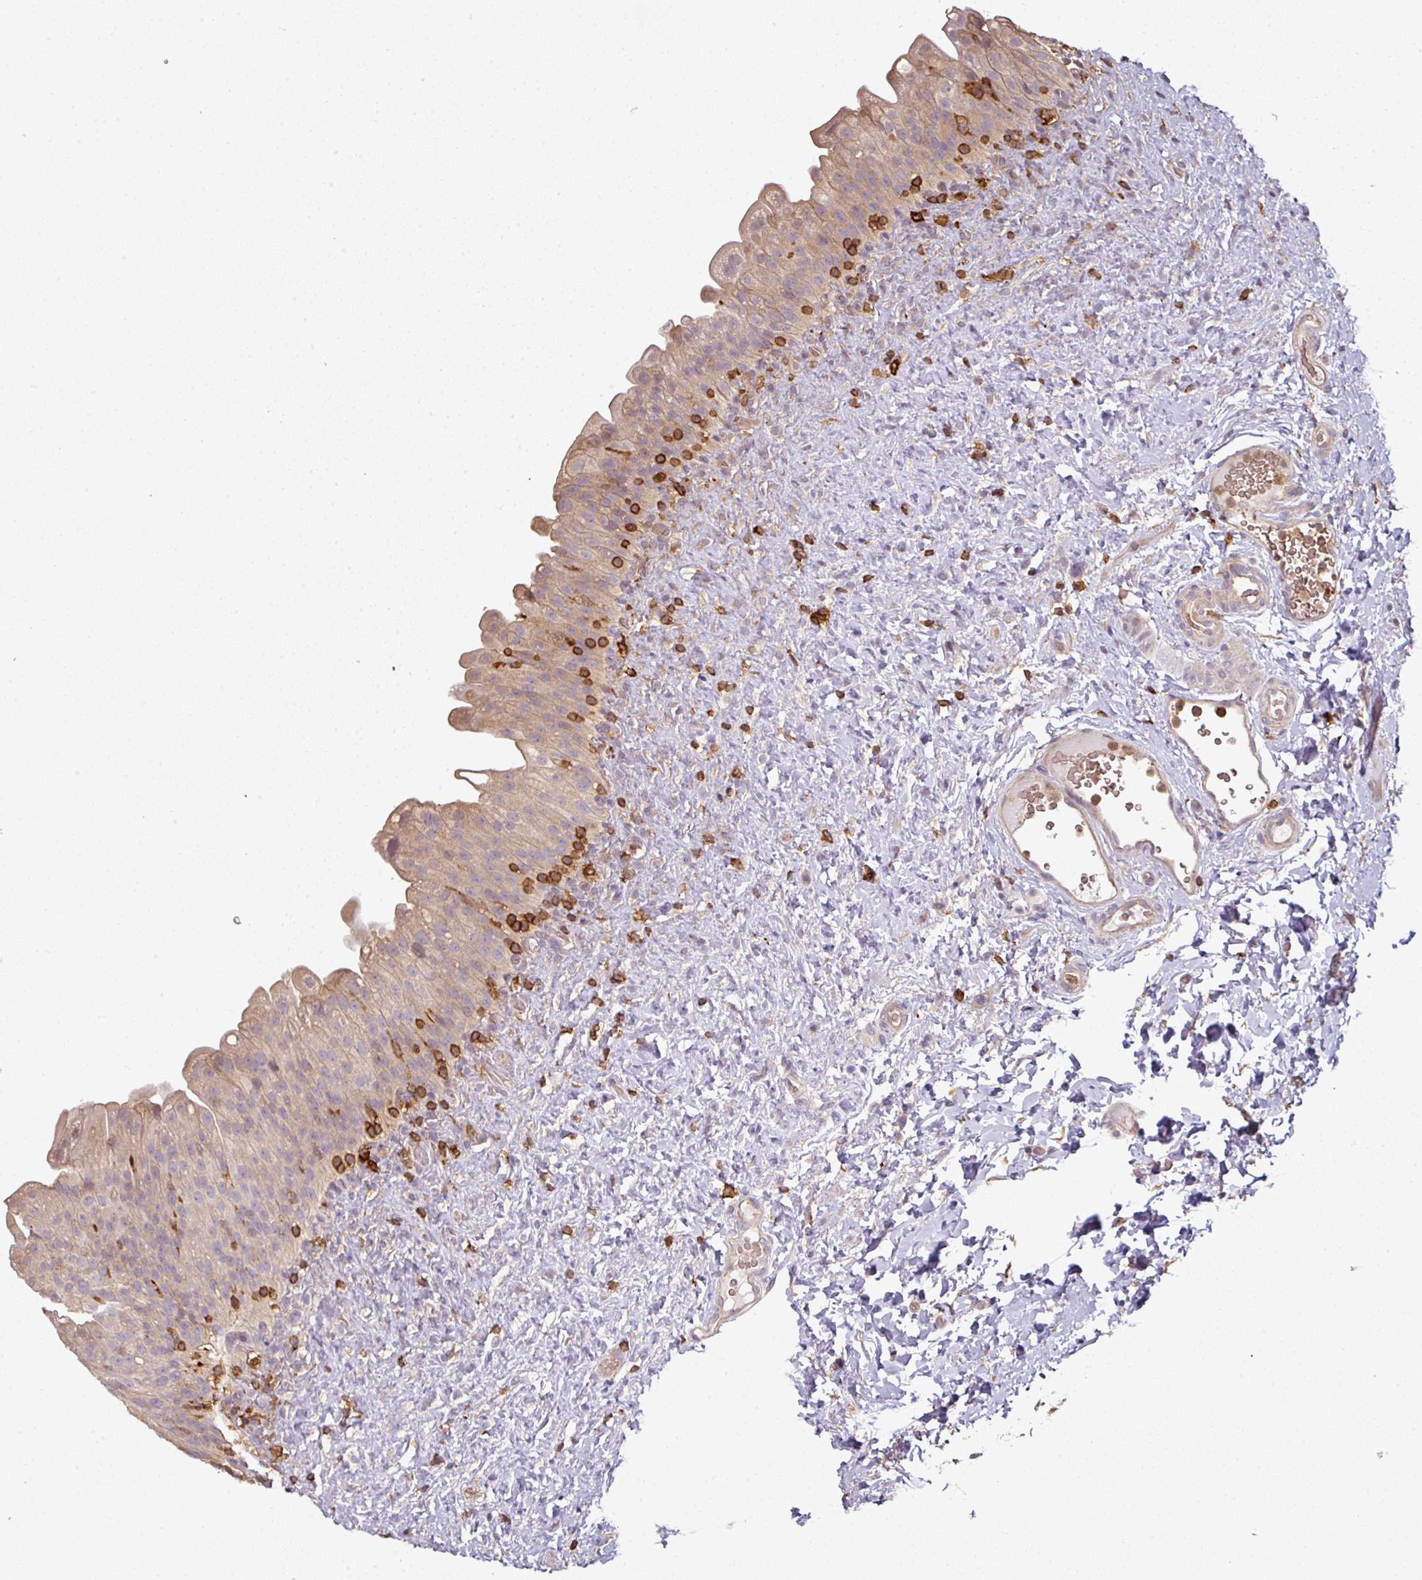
{"staining": {"intensity": "weak", "quantity": "25%-75%", "location": "cytoplasmic/membranous"}, "tissue": "urinary bladder", "cell_type": "Urothelial cells", "image_type": "normal", "snomed": [{"axis": "morphology", "description": "Normal tissue, NOS"}, {"axis": "topography", "description": "Urinary bladder"}], "caption": "This micrograph reveals normal urinary bladder stained with immunohistochemistry to label a protein in brown. The cytoplasmic/membranous of urothelial cells show weak positivity for the protein. Nuclei are counter-stained blue.", "gene": "OLFML2B", "patient": {"sex": "female", "age": 27}}